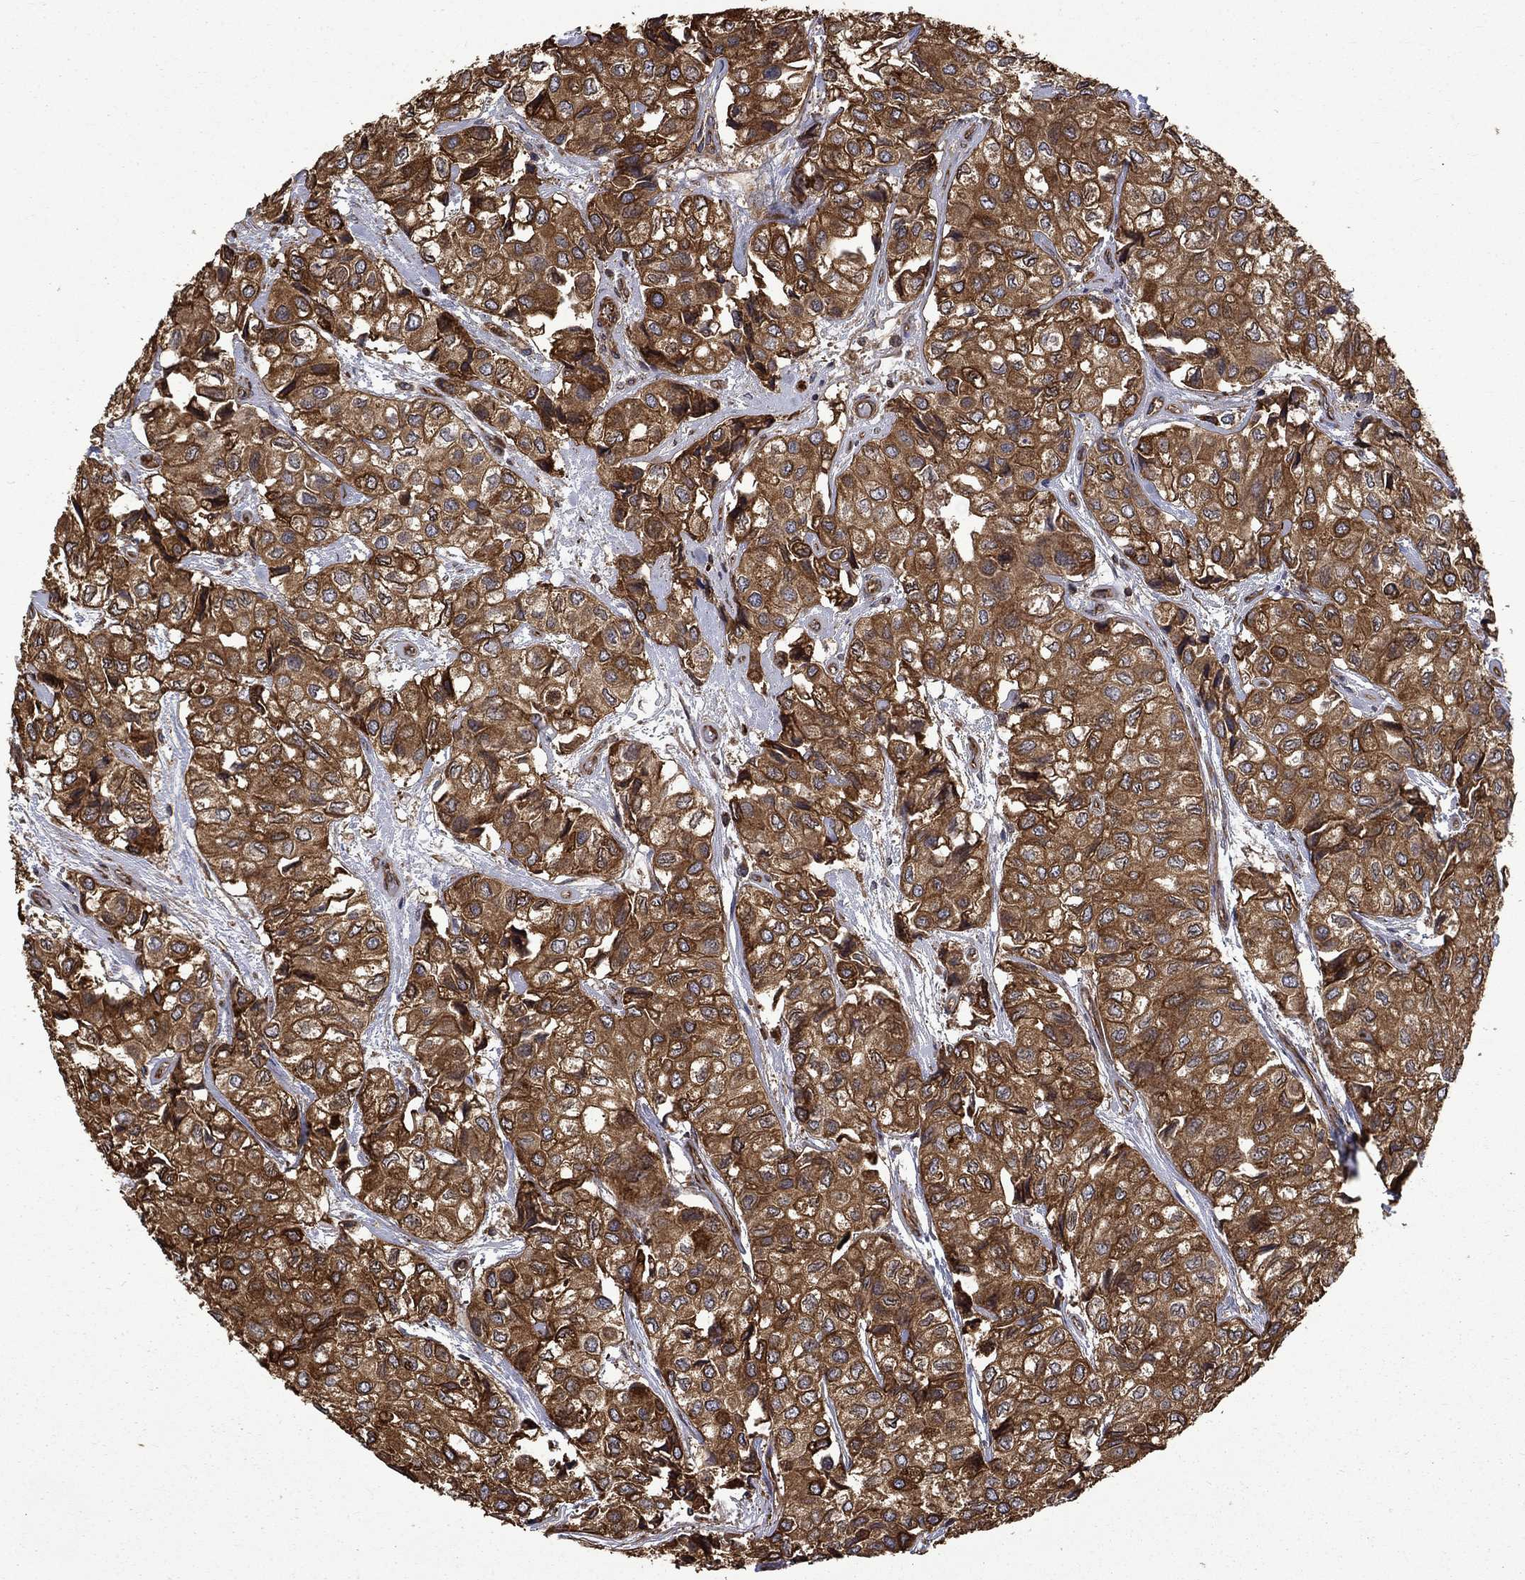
{"staining": {"intensity": "strong", "quantity": ">75%", "location": "cytoplasmic/membranous"}, "tissue": "urothelial cancer", "cell_type": "Tumor cells", "image_type": "cancer", "snomed": [{"axis": "morphology", "description": "Urothelial carcinoma, High grade"}, {"axis": "topography", "description": "Urinary bladder"}], "caption": "Urothelial carcinoma (high-grade) stained with immunohistochemistry shows strong cytoplasmic/membranous staining in about >75% of tumor cells.", "gene": "CUTC", "patient": {"sex": "male", "age": 73}}